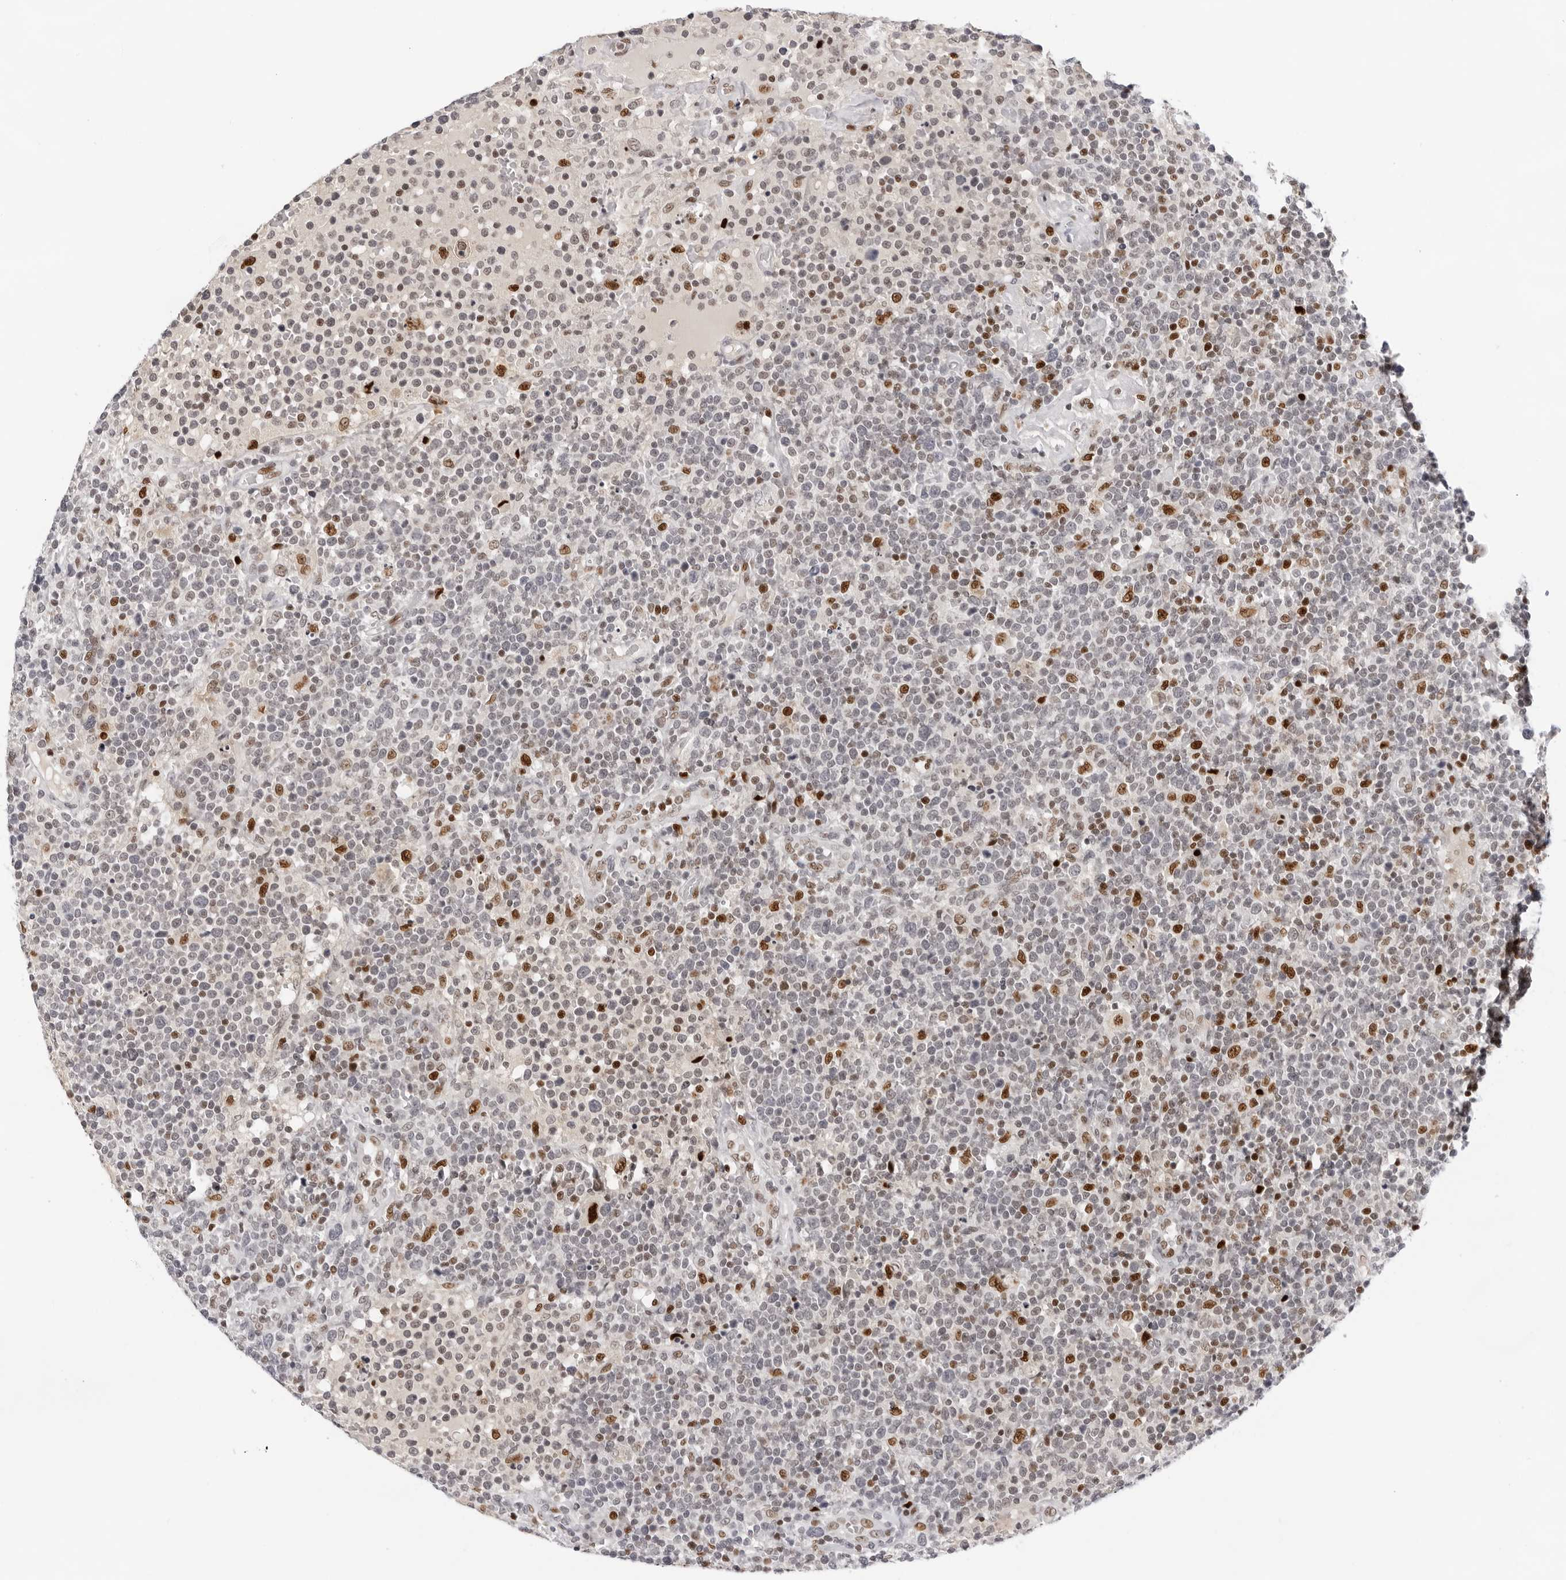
{"staining": {"intensity": "moderate", "quantity": "<25%", "location": "nuclear"}, "tissue": "lymphoma", "cell_type": "Tumor cells", "image_type": "cancer", "snomed": [{"axis": "morphology", "description": "Malignant lymphoma, non-Hodgkin's type, High grade"}, {"axis": "topography", "description": "Lymph node"}], "caption": "Tumor cells exhibit moderate nuclear positivity in about <25% of cells in lymphoma.", "gene": "OGG1", "patient": {"sex": "male", "age": 61}}